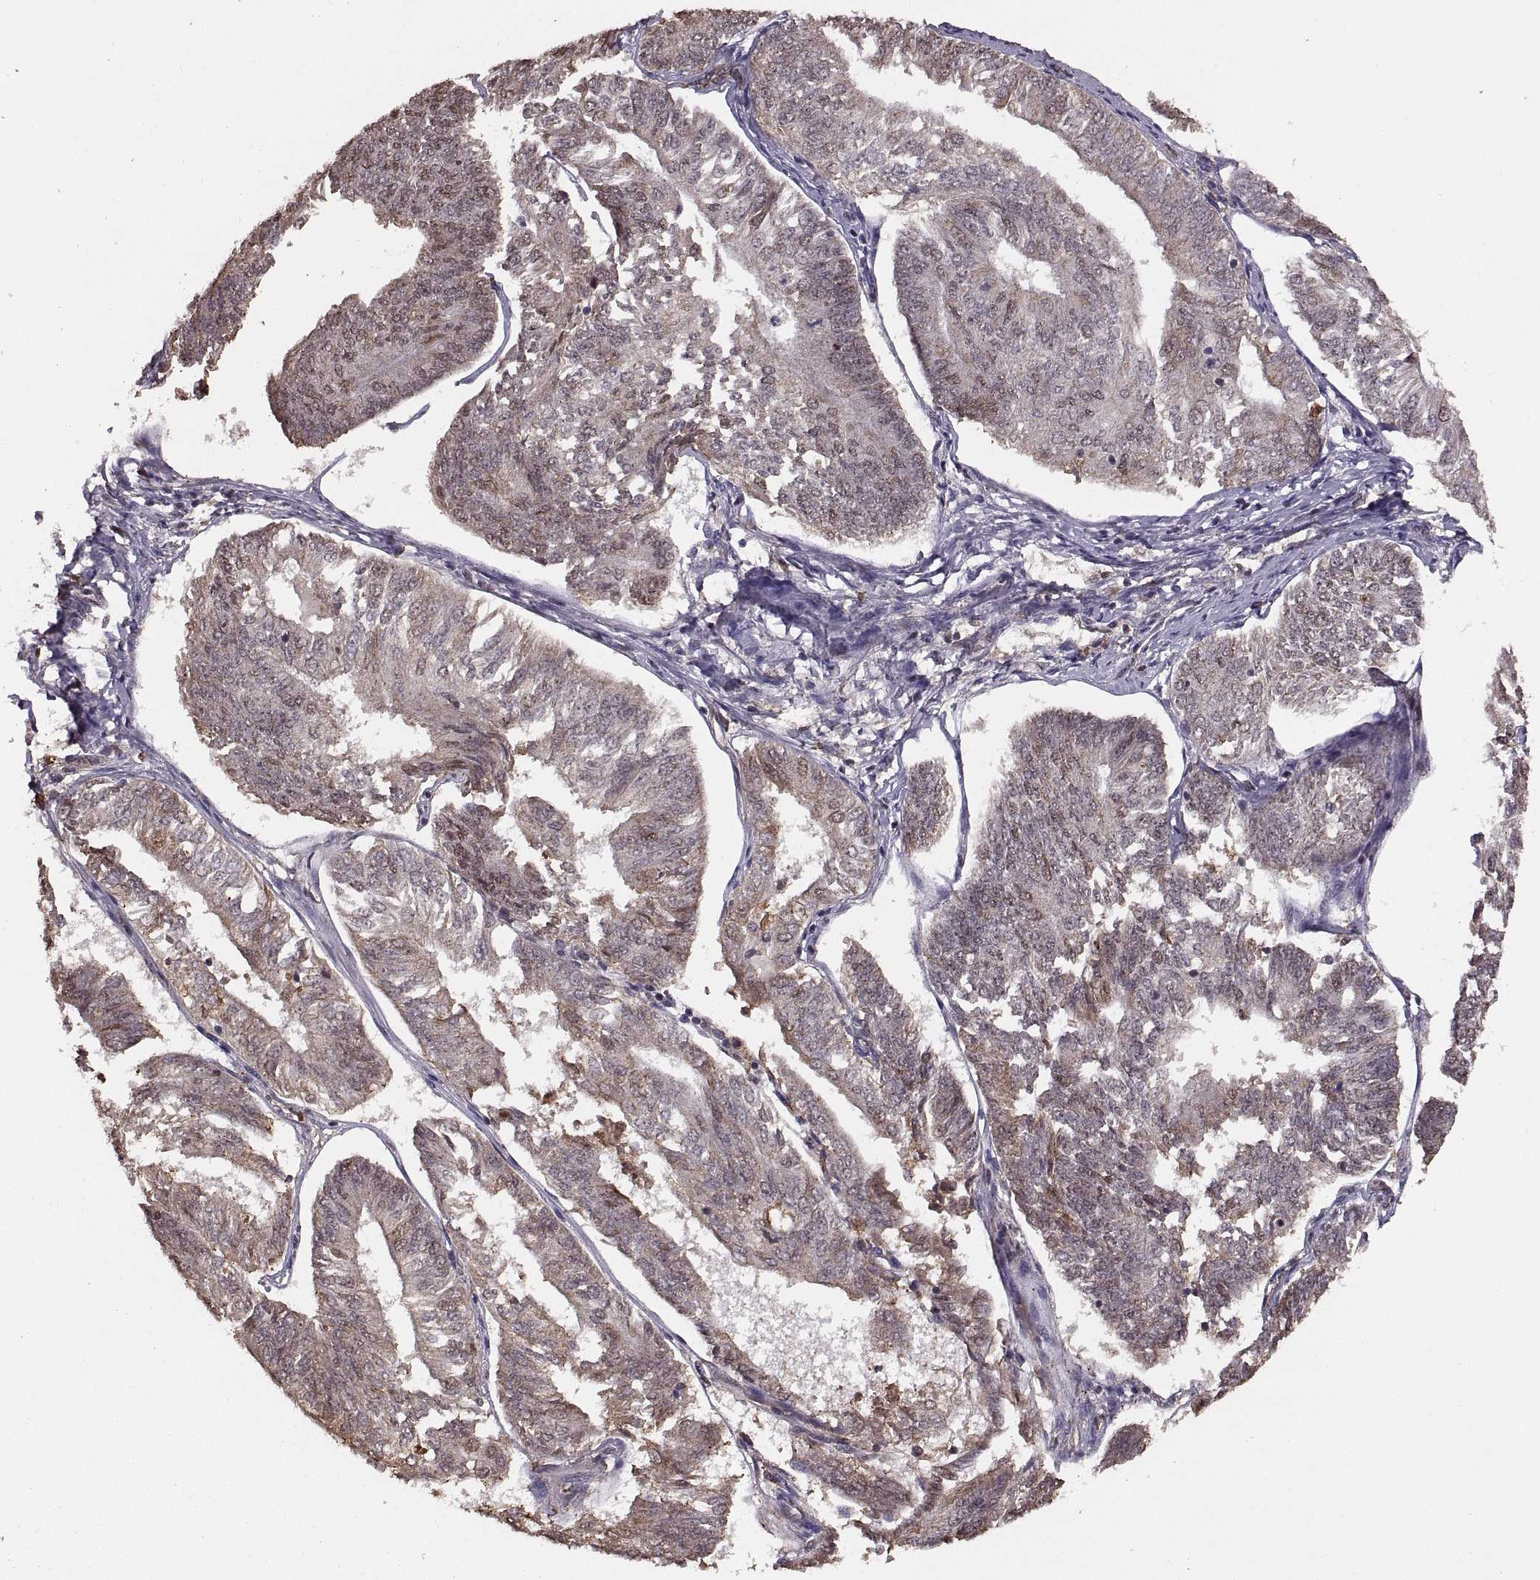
{"staining": {"intensity": "moderate", "quantity": "25%-75%", "location": "cytoplasmic/membranous"}, "tissue": "endometrial cancer", "cell_type": "Tumor cells", "image_type": "cancer", "snomed": [{"axis": "morphology", "description": "Adenocarcinoma, NOS"}, {"axis": "topography", "description": "Endometrium"}], "caption": "Tumor cells display moderate cytoplasmic/membranous staining in approximately 25%-75% of cells in endometrial cancer.", "gene": "RFT1", "patient": {"sex": "female", "age": 58}}